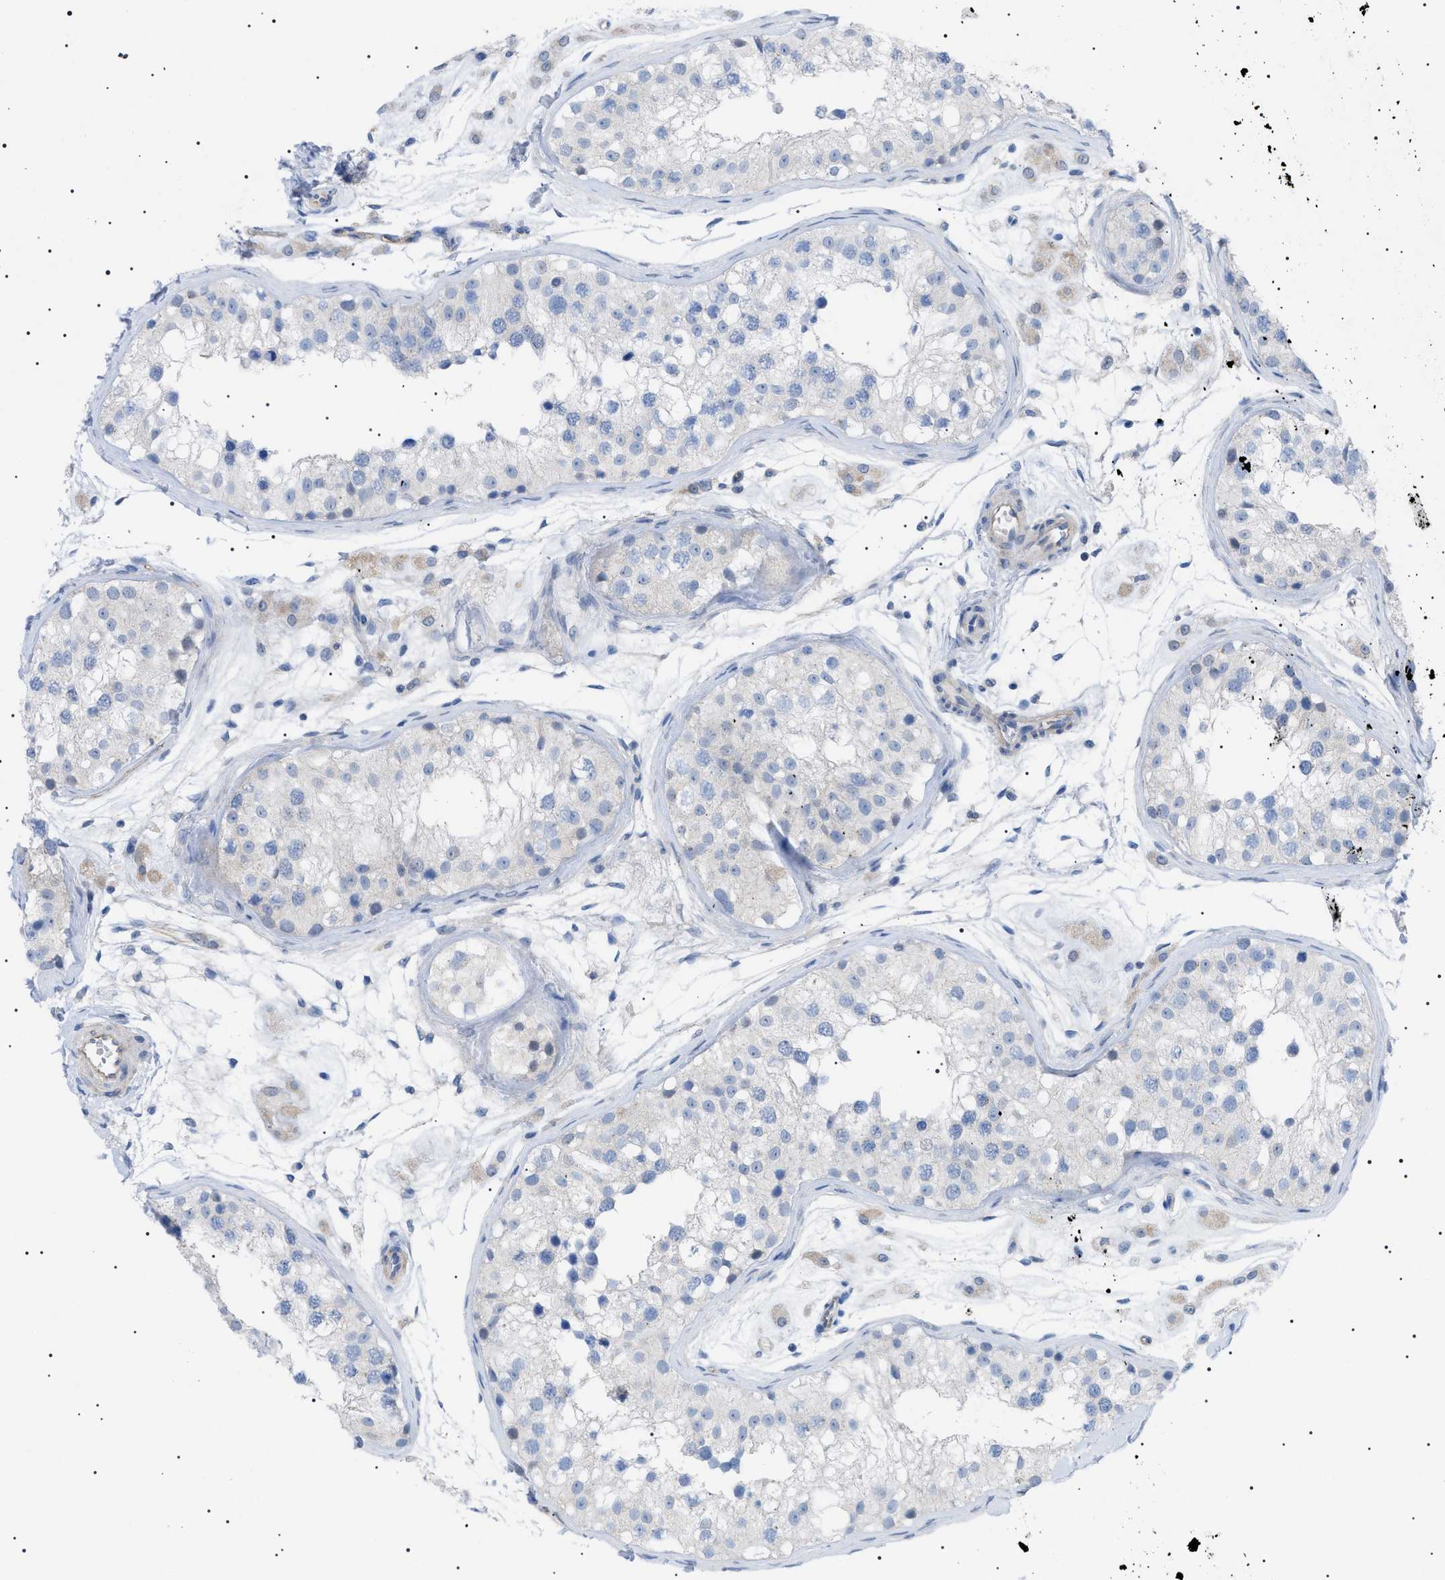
{"staining": {"intensity": "negative", "quantity": "none", "location": "none"}, "tissue": "testis", "cell_type": "Cells in seminiferous ducts", "image_type": "normal", "snomed": [{"axis": "morphology", "description": "Normal tissue, NOS"}, {"axis": "morphology", "description": "Adenocarcinoma, metastatic, NOS"}, {"axis": "topography", "description": "Testis"}], "caption": "This is a micrograph of immunohistochemistry (IHC) staining of unremarkable testis, which shows no positivity in cells in seminiferous ducts.", "gene": "ADAMTS1", "patient": {"sex": "male", "age": 26}}